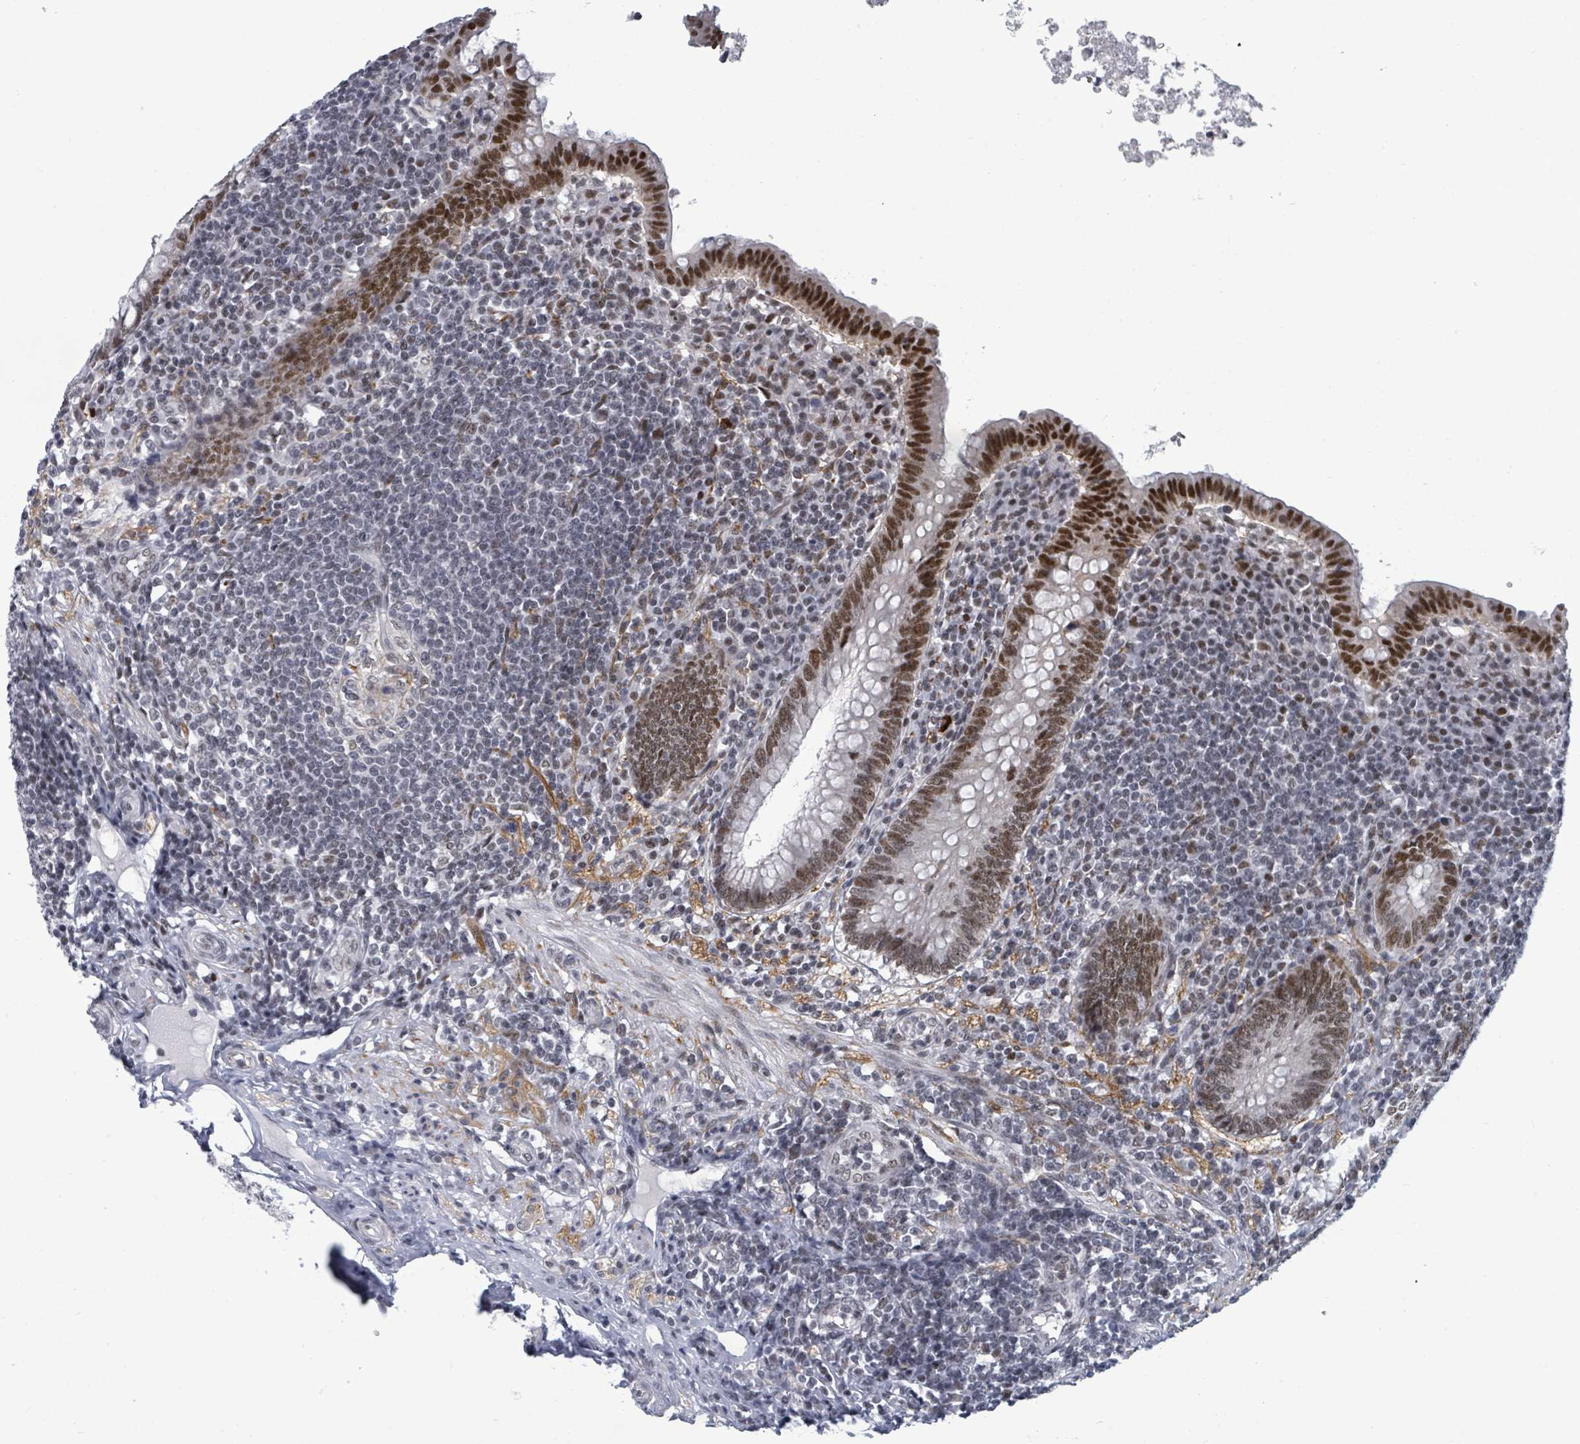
{"staining": {"intensity": "strong", "quantity": ">75%", "location": "nuclear"}, "tissue": "appendix", "cell_type": "Glandular cells", "image_type": "normal", "snomed": [{"axis": "morphology", "description": "Normal tissue, NOS"}, {"axis": "topography", "description": "Appendix"}], "caption": "Immunohistochemical staining of unremarkable human appendix exhibits >75% levels of strong nuclear protein expression in approximately >75% of glandular cells.", "gene": "BIVM", "patient": {"sex": "male", "age": 83}}